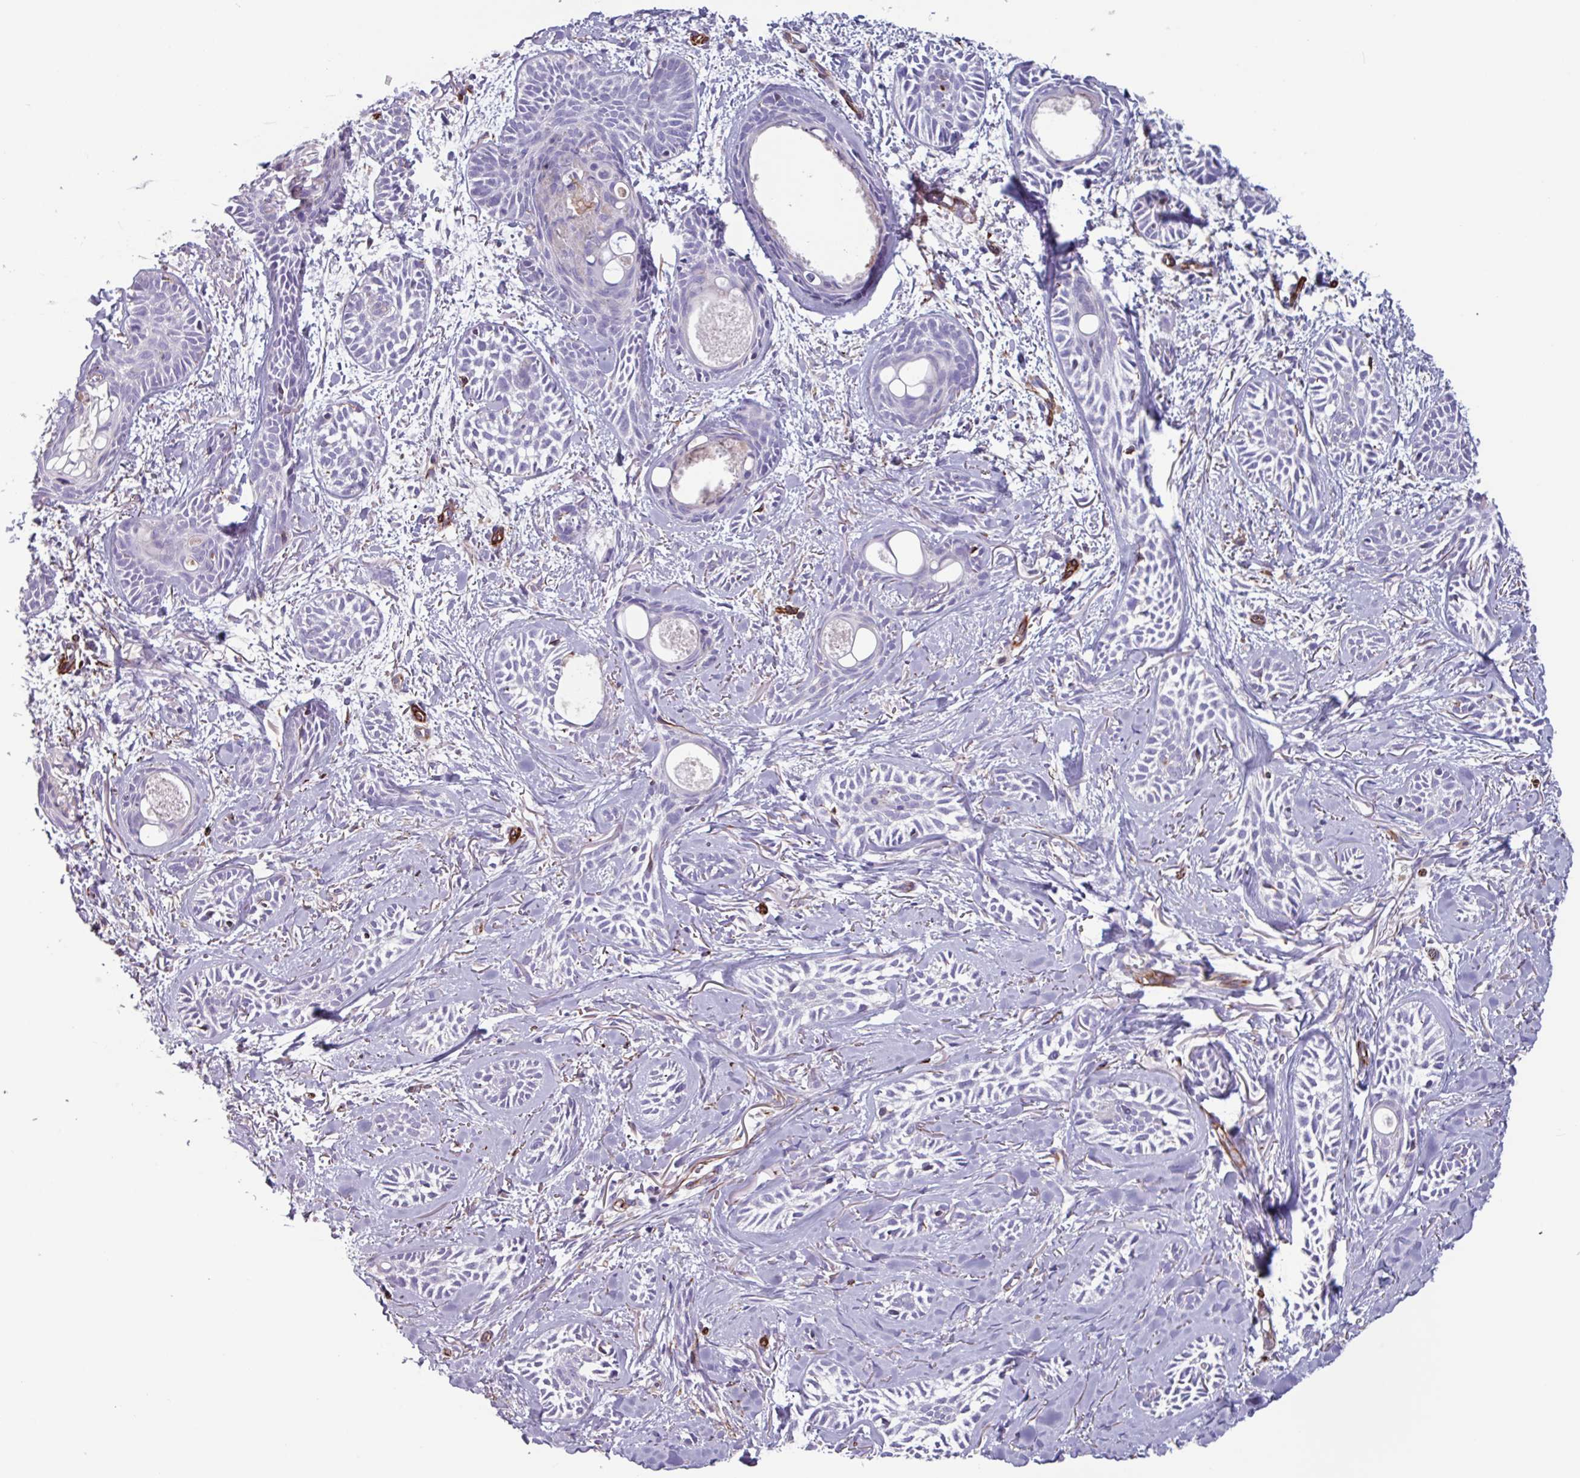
{"staining": {"intensity": "negative", "quantity": "none", "location": "none"}, "tissue": "skin cancer", "cell_type": "Tumor cells", "image_type": "cancer", "snomed": [{"axis": "morphology", "description": "Basal cell carcinoma"}, {"axis": "topography", "description": "Skin"}], "caption": "Tumor cells show no significant expression in skin cancer (basal cell carcinoma).", "gene": "BTD", "patient": {"sex": "female", "age": 59}}